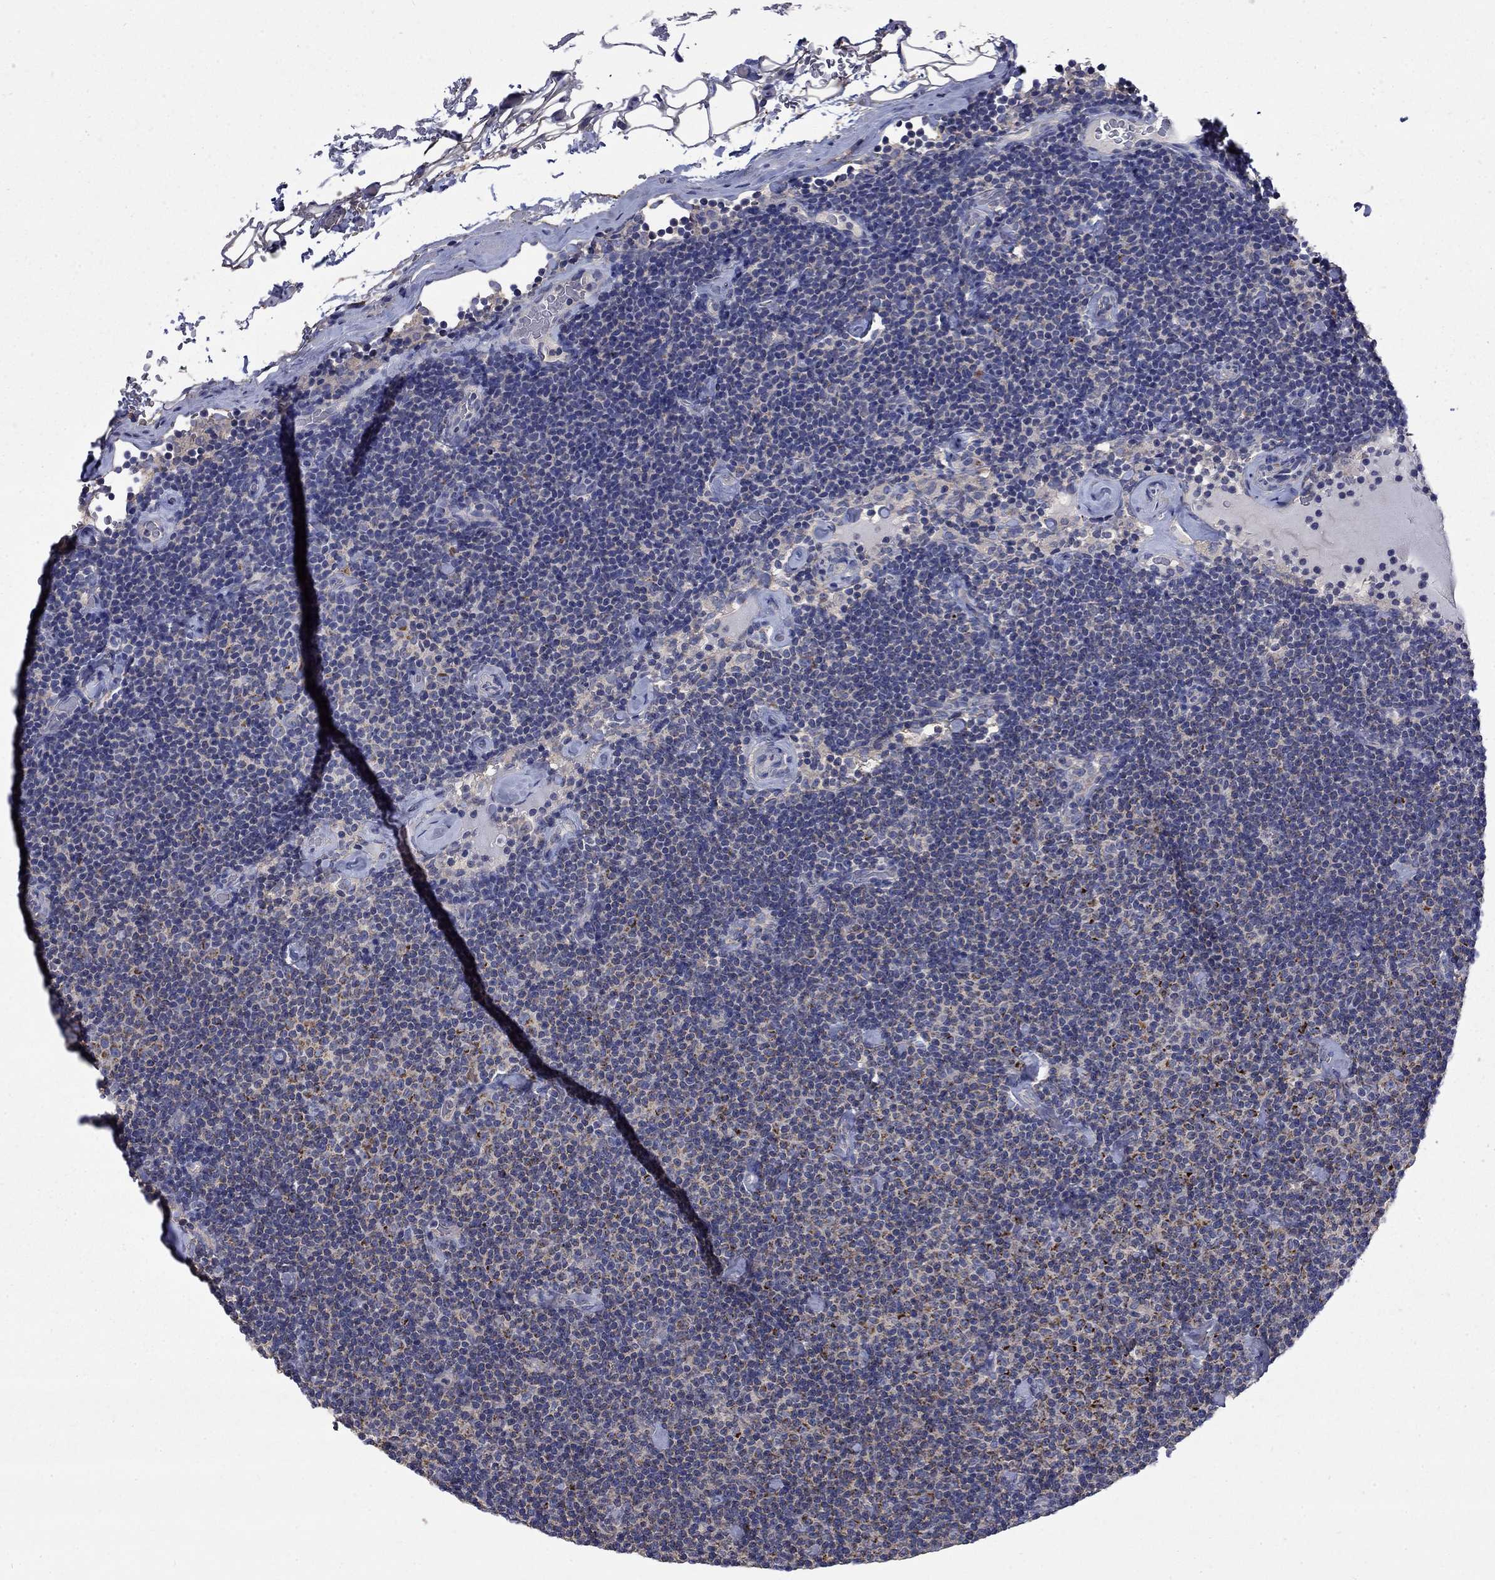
{"staining": {"intensity": "strong", "quantity": "<25%", "location": "cytoplasmic/membranous"}, "tissue": "lymphoma", "cell_type": "Tumor cells", "image_type": "cancer", "snomed": [{"axis": "morphology", "description": "Malignant lymphoma, non-Hodgkin's type, Low grade"}, {"axis": "topography", "description": "Lymph node"}], "caption": "Low-grade malignant lymphoma, non-Hodgkin's type stained with immunohistochemistry (IHC) shows strong cytoplasmic/membranous expression in approximately <25% of tumor cells.", "gene": "HSPA12A", "patient": {"sex": "male", "age": 81}}